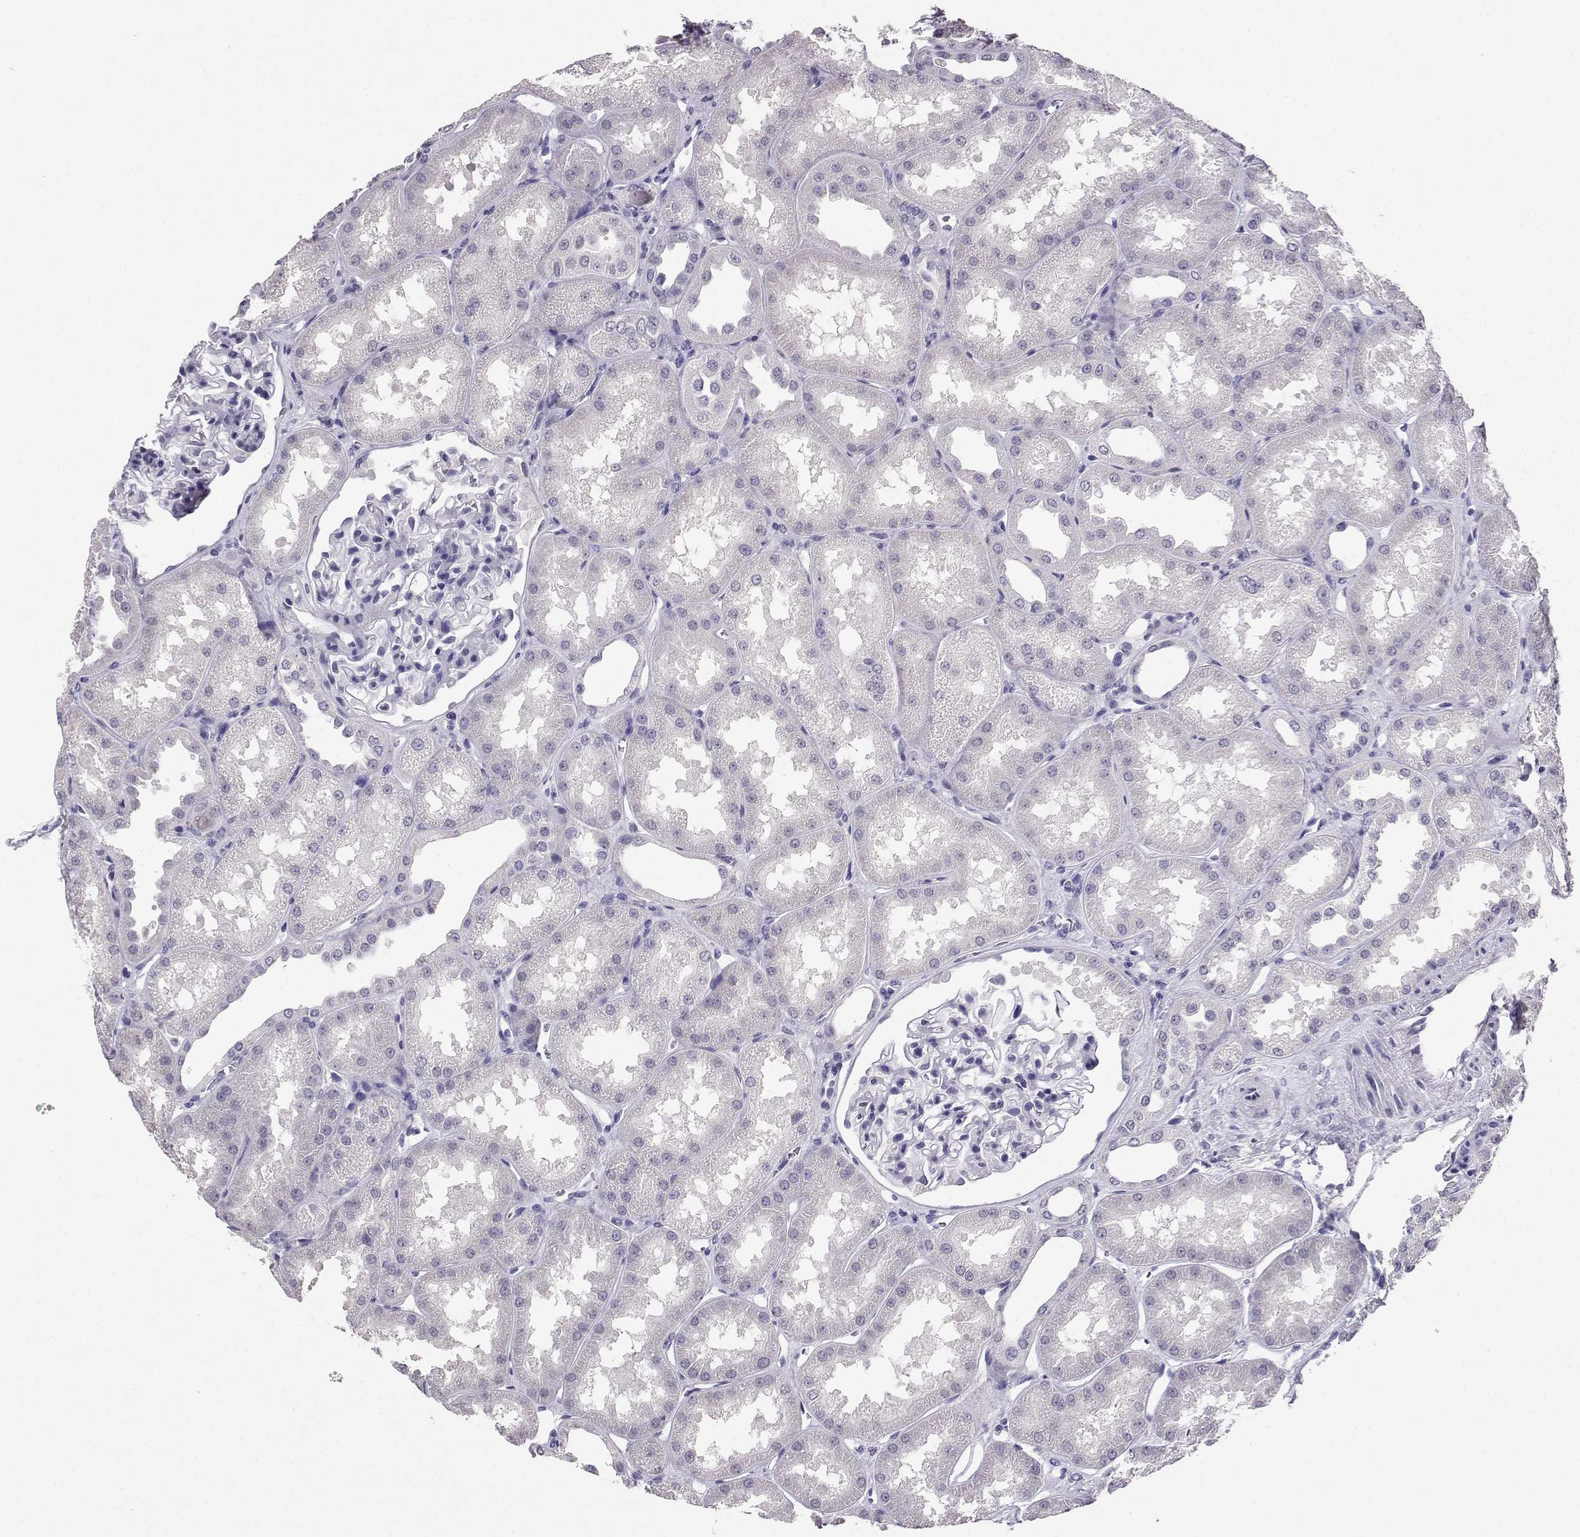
{"staining": {"intensity": "negative", "quantity": "none", "location": "none"}, "tissue": "kidney", "cell_type": "Cells in glomeruli", "image_type": "normal", "snomed": [{"axis": "morphology", "description": "Normal tissue, NOS"}, {"axis": "topography", "description": "Kidney"}], "caption": "Immunohistochemistry (IHC) photomicrograph of unremarkable kidney: human kidney stained with DAB reveals no significant protein positivity in cells in glomeruli. (DAB (3,3'-diaminobenzidine) IHC visualized using brightfield microscopy, high magnification).", "gene": "SPAG11A", "patient": {"sex": "male", "age": 61}}